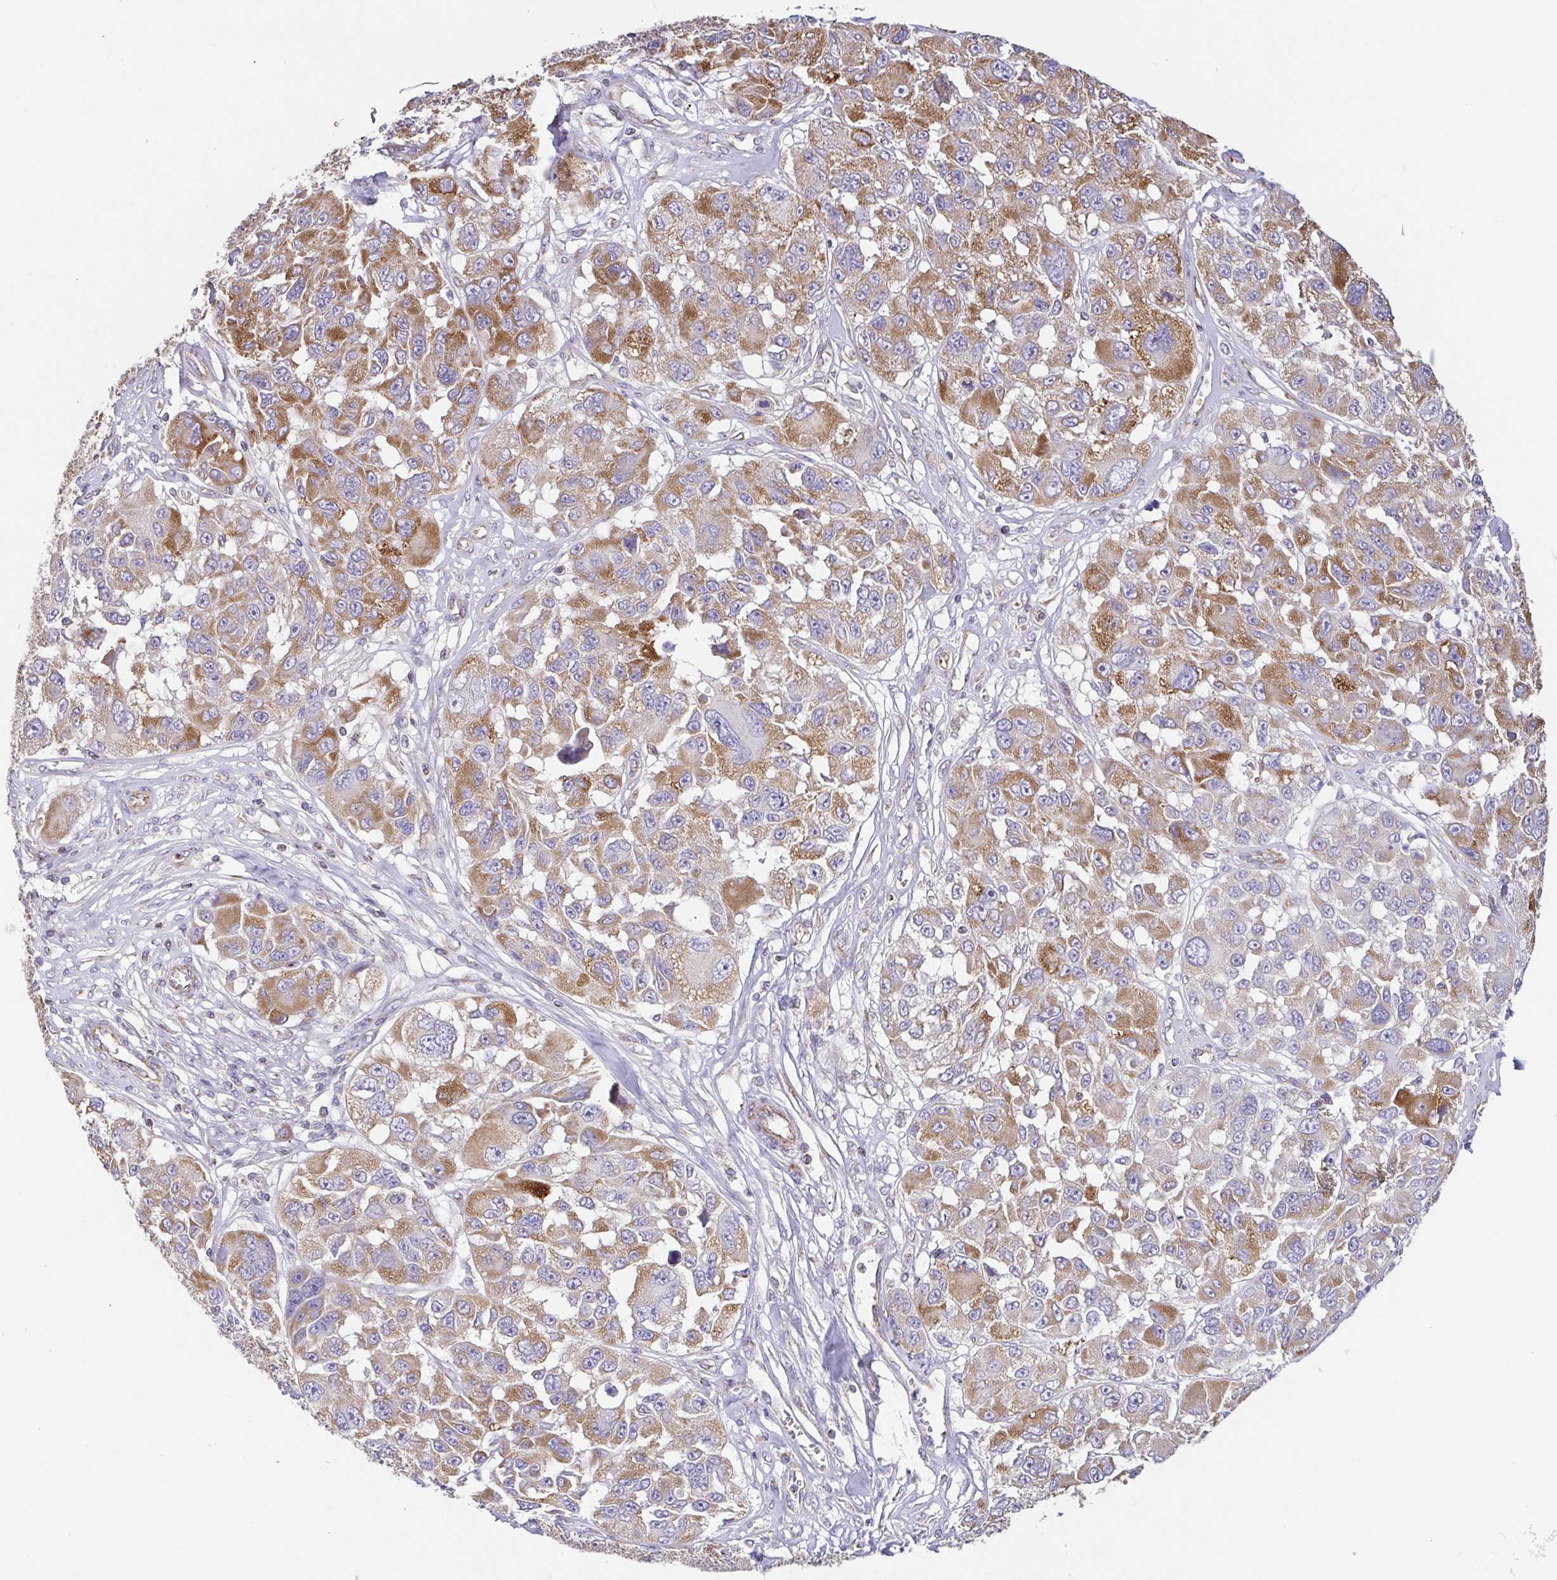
{"staining": {"intensity": "moderate", "quantity": ">75%", "location": "cytoplasmic/membranous"}, "tissue": "melanoma", "cell_type": "Tumor cells", "image_type": "cancer", "snomed": [{"axis": "morphology", "description": "Malignant melanoma, NOS"}, {"axis": "topography", "description": "Skin"}], "caption": "Immunohistochemistry of human melanoma exhibits medium levels of moderate cytoplasmic/membranous positivity in approximately >75% of tumor cells.", "gene": "GINM1", "patient": {"sex": "female", "age": 66}}